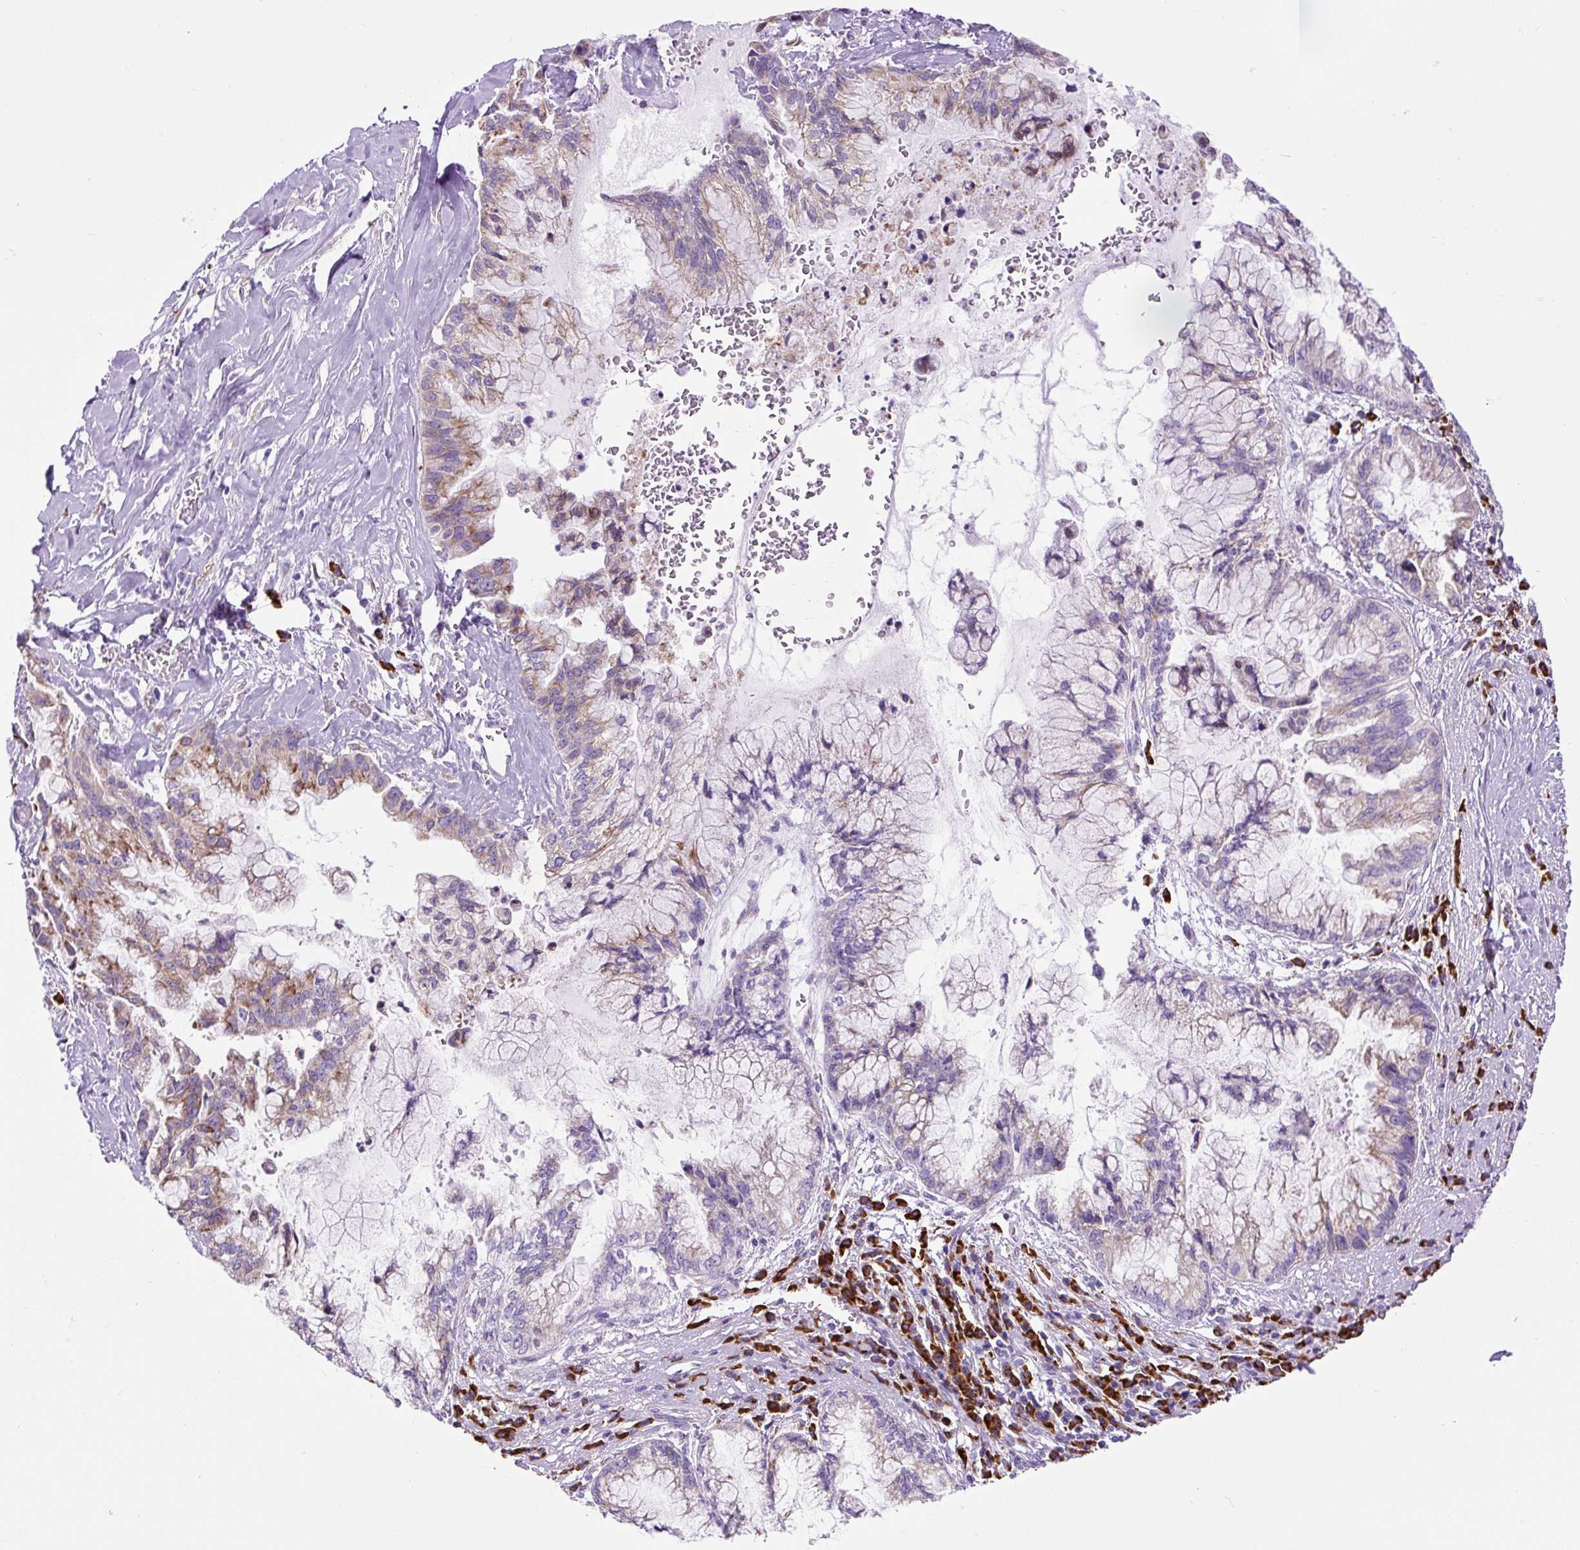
{"staining": {"intensity": "moderate", "quantity": "<25%", "location": "cytoplasmic/membranous"}, "tissue": "pancreatic cancer", "cell_type": "Tumor cells", "image_type": "cancer", "snomed": [{"axis": "morphology", "description": "Adenocarcinoma, NOS"}, {"axis": "topography", "description": "Pancreas"}], "caption": "A high-resolution photomicrograph shows immunohistochemistry staining of pancreatic cancer, which reveals moderate cytoplasmic/membranous staining in approximately <25% of tumor cells.", "gene": "DDOST", "patient": {"sex": "male", "age": 73}}